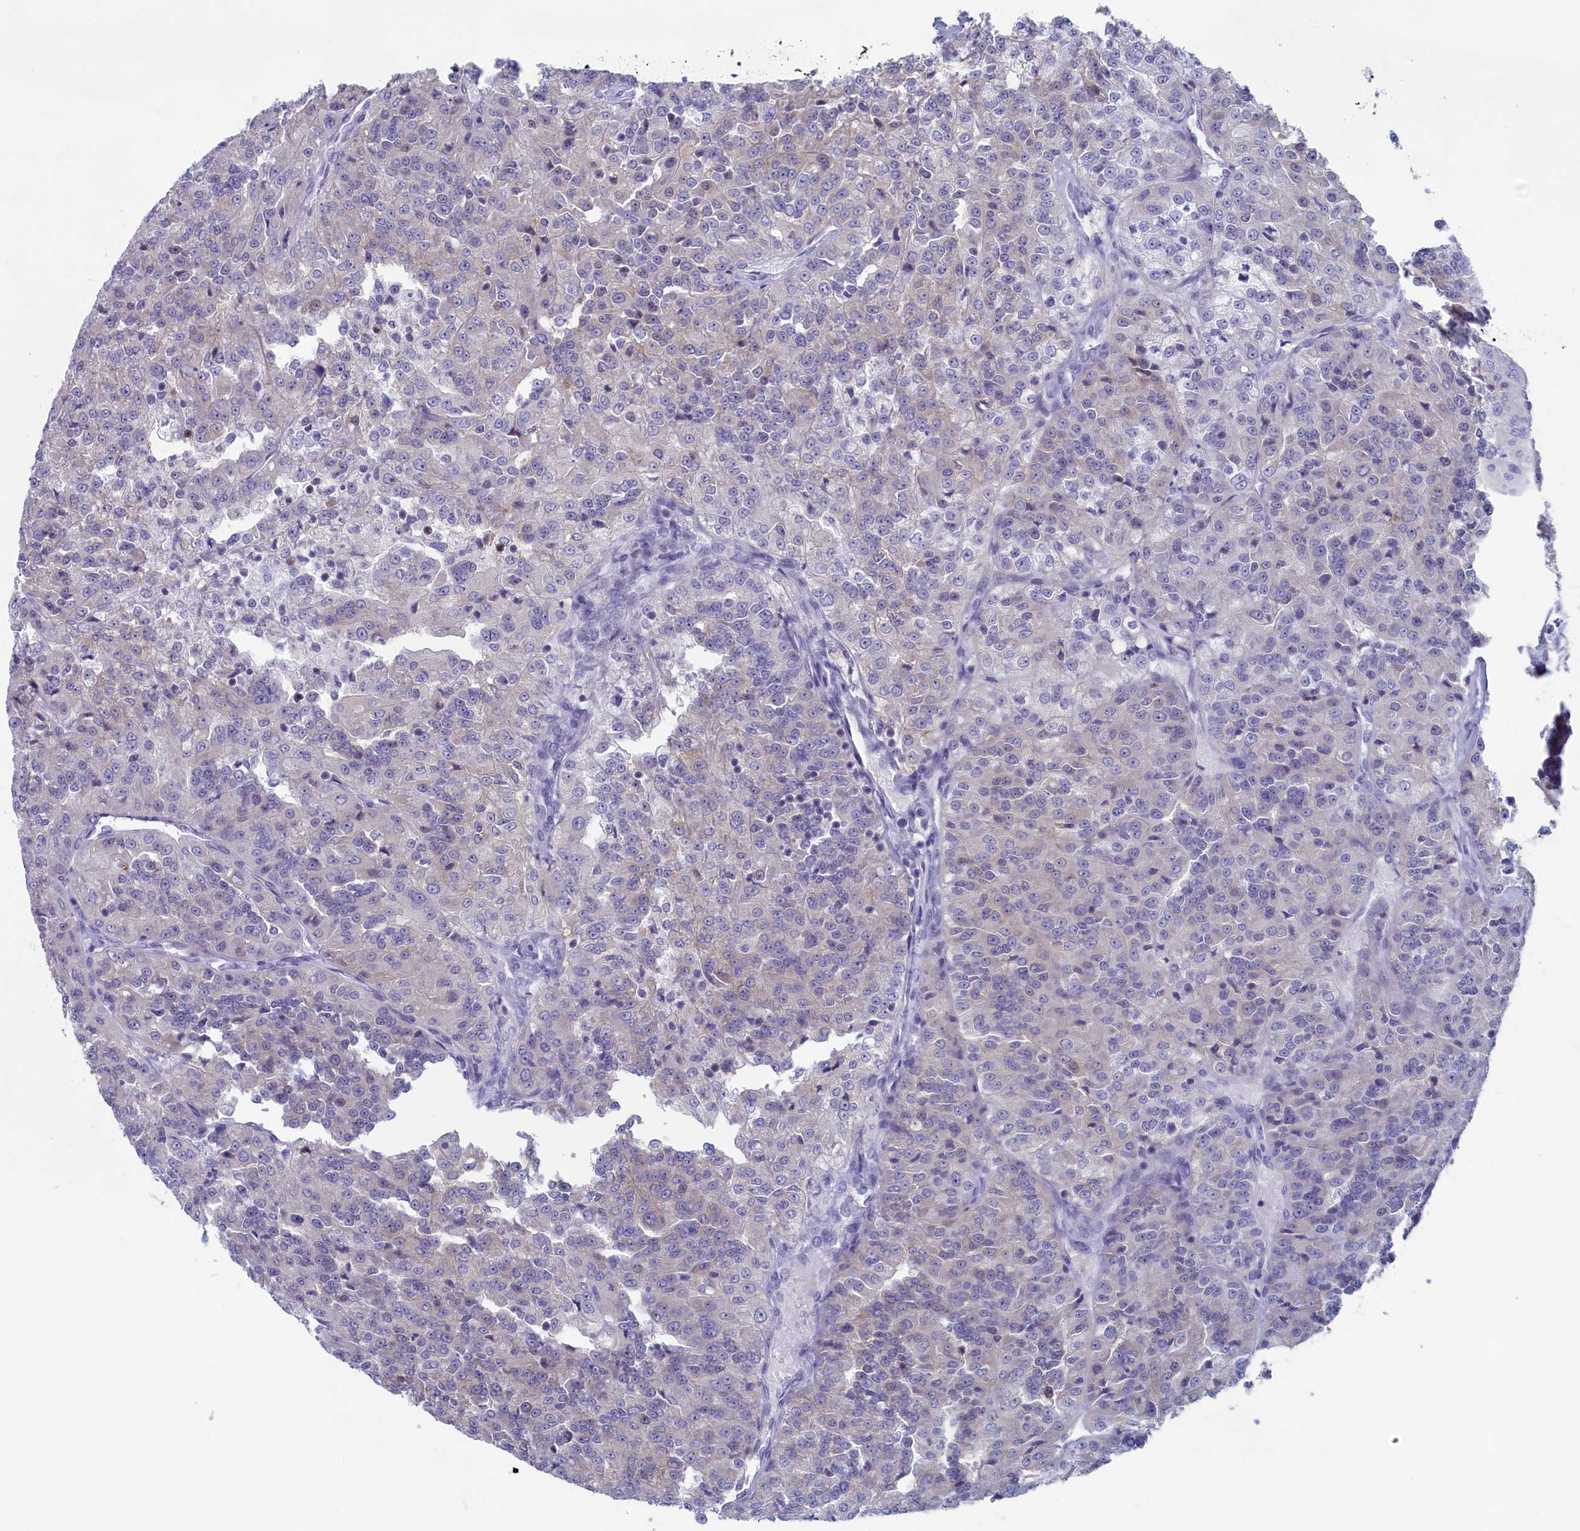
{"staining": {"intensity": "negative", "quantity": "none", "location": "none"}, "tissue": "renal cancer", "cell_type": "Tumor cells", "image_type": "cancer", "snomed": [{"axis": "morphology", "description": "Adenocarcinoma, NOS"}, {"axis": "topography", "description": "Kidney"}], "caption": "This is an IHC histopathology image of human renal cancer (adenocarcinoma). There is no positivity in tumor cells.", "gene": "WDR76", "patient": {"sex": "female", "age": 63}}